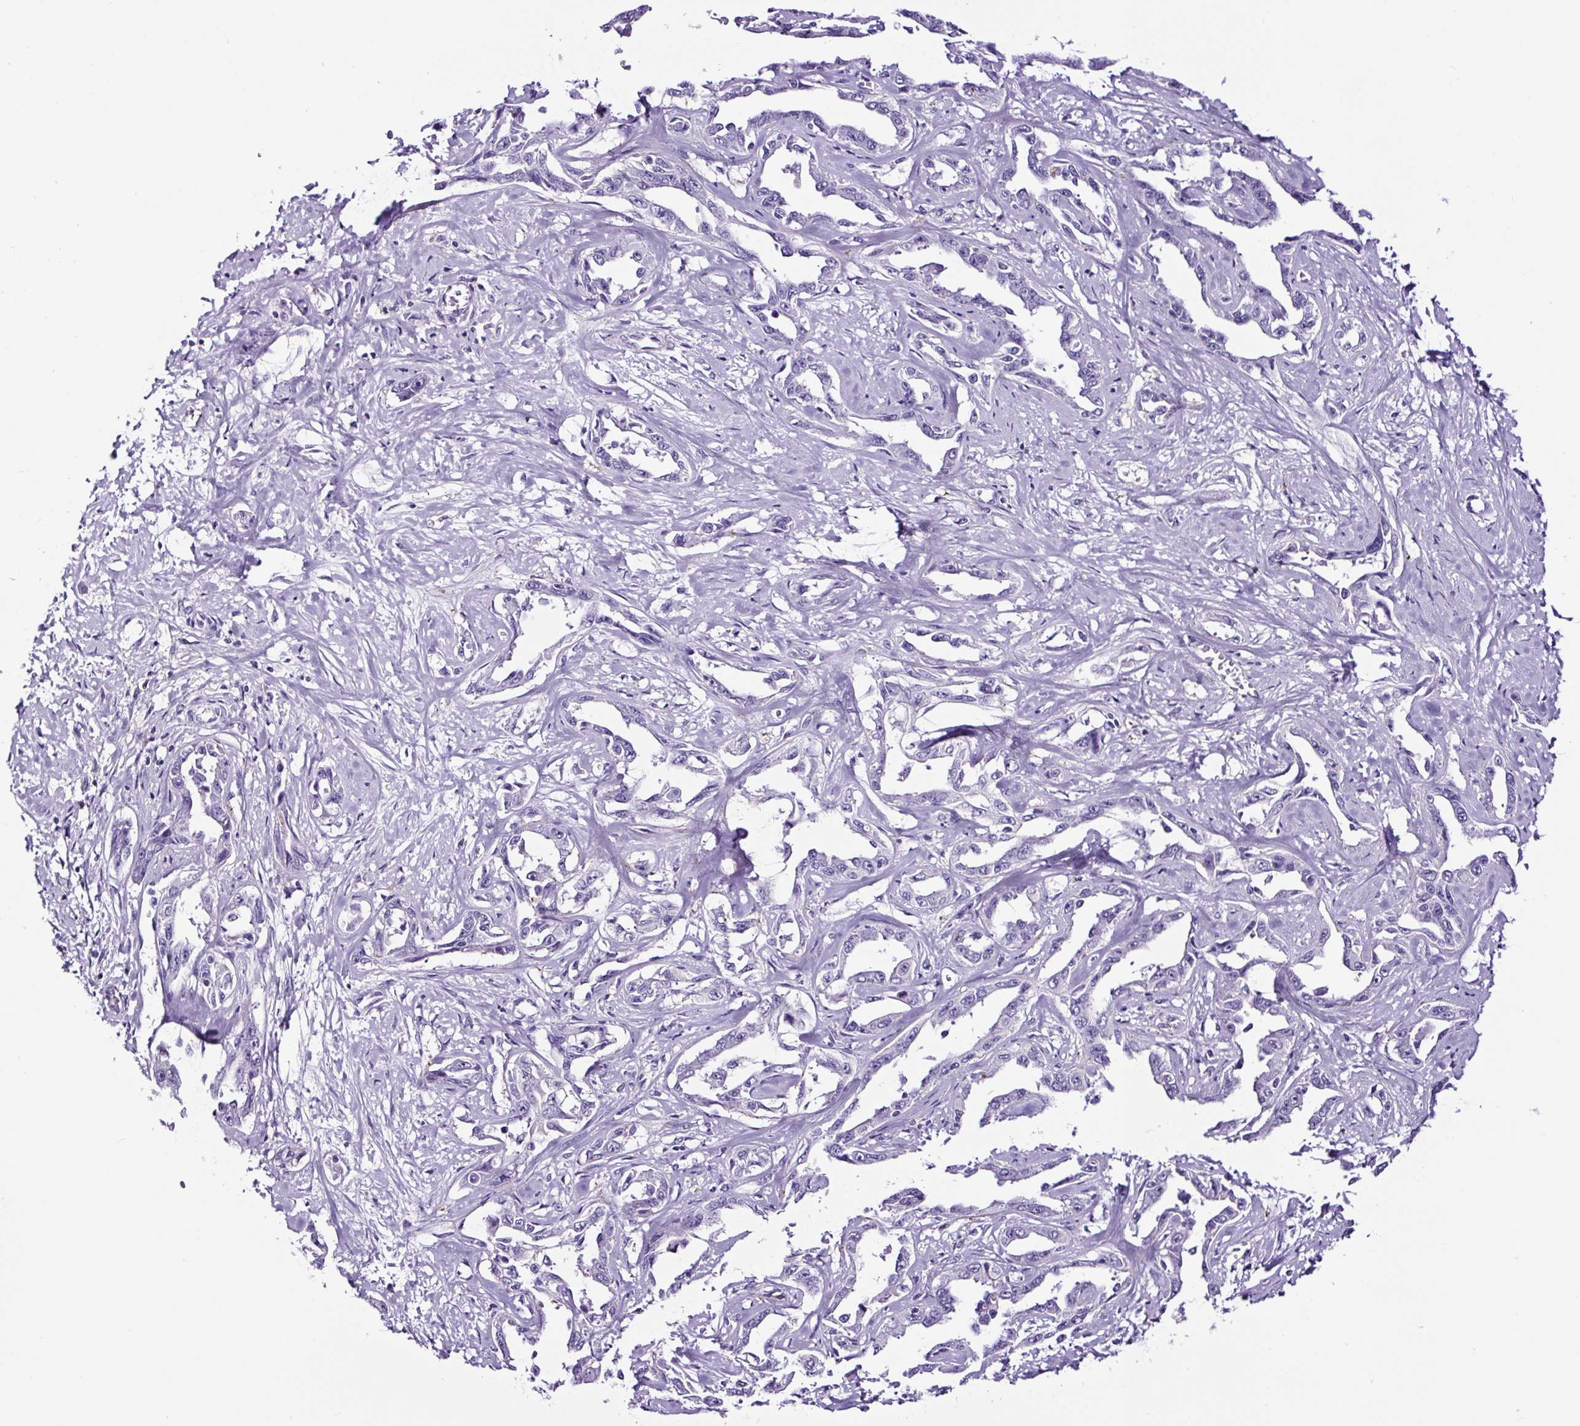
{"staining": {"intensity": "negative", "quantity": "none", "location": "none"}, "tissue": "liver cancer", "cell_type": "Tumor cells", "image_type": "cancer", "snomed": [{"axis": "morphology", "description": "Cholangiocarcinoma"}, {"axis": "topography", "description": "Liver"}], "caption": "A photomicrograph of human liver cancer is negative for staining in tumor cells.", "gene": "TAFA3", "patient": {"sex": "male", "age": 59}}